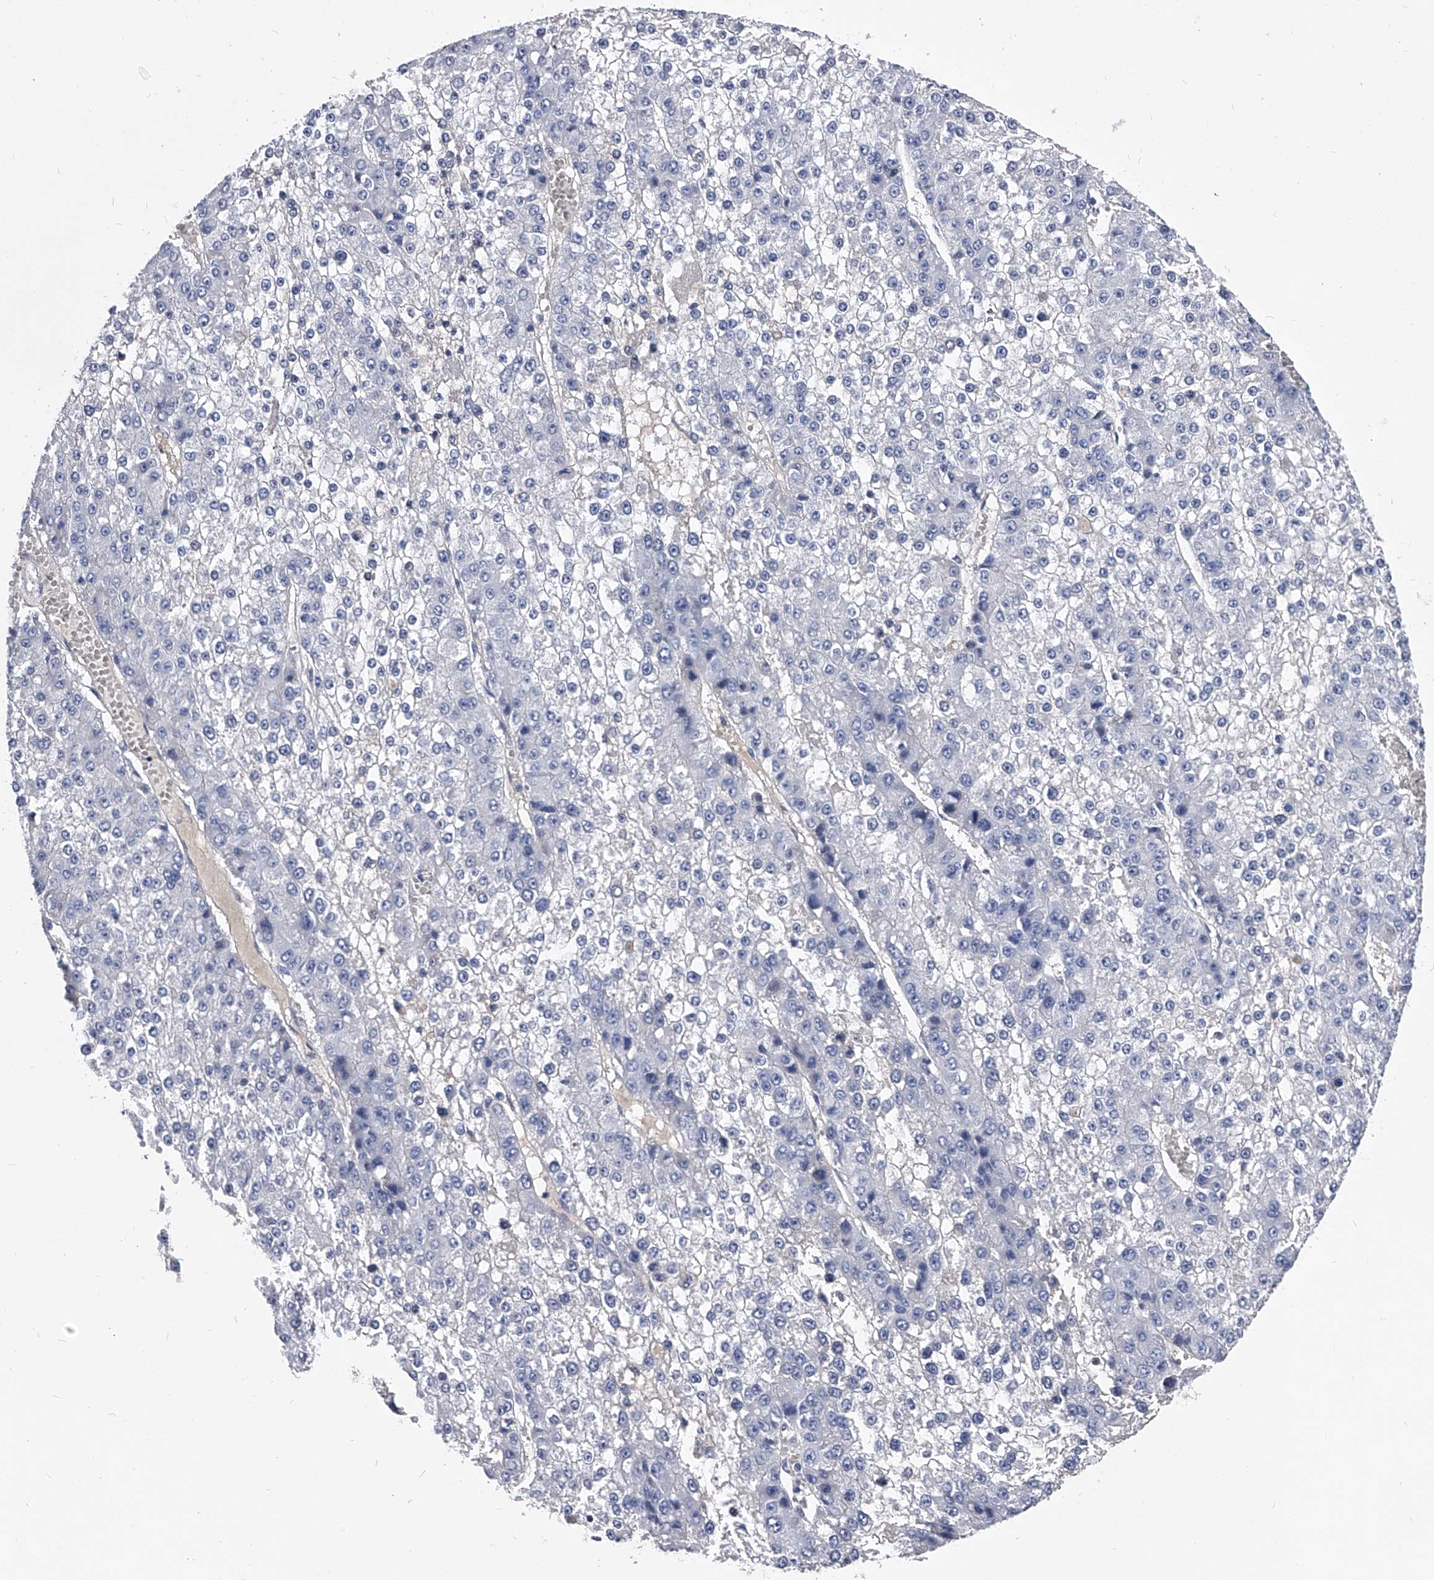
{"staining": {"intensity": "negative", "quantity": "none", "location": "none"}, "tissue": "liver cancer", "cell_type": "Tumor cells", "image_type": "cancer", "snomed": [{"axis": "morphology", "description": "Carcinoma, Hepatocellular, NOS"}, {"axis": "topography", "description": "Liver"}], "caption": "Immunohistochemical staining of liver cancer (hepatocellular carcinoma) exhibits no significant staining in tumor cells. Nuclei are stained in blue.", "gene": "EFCAB7", "patient": {"sex": "female", "age": 73}}